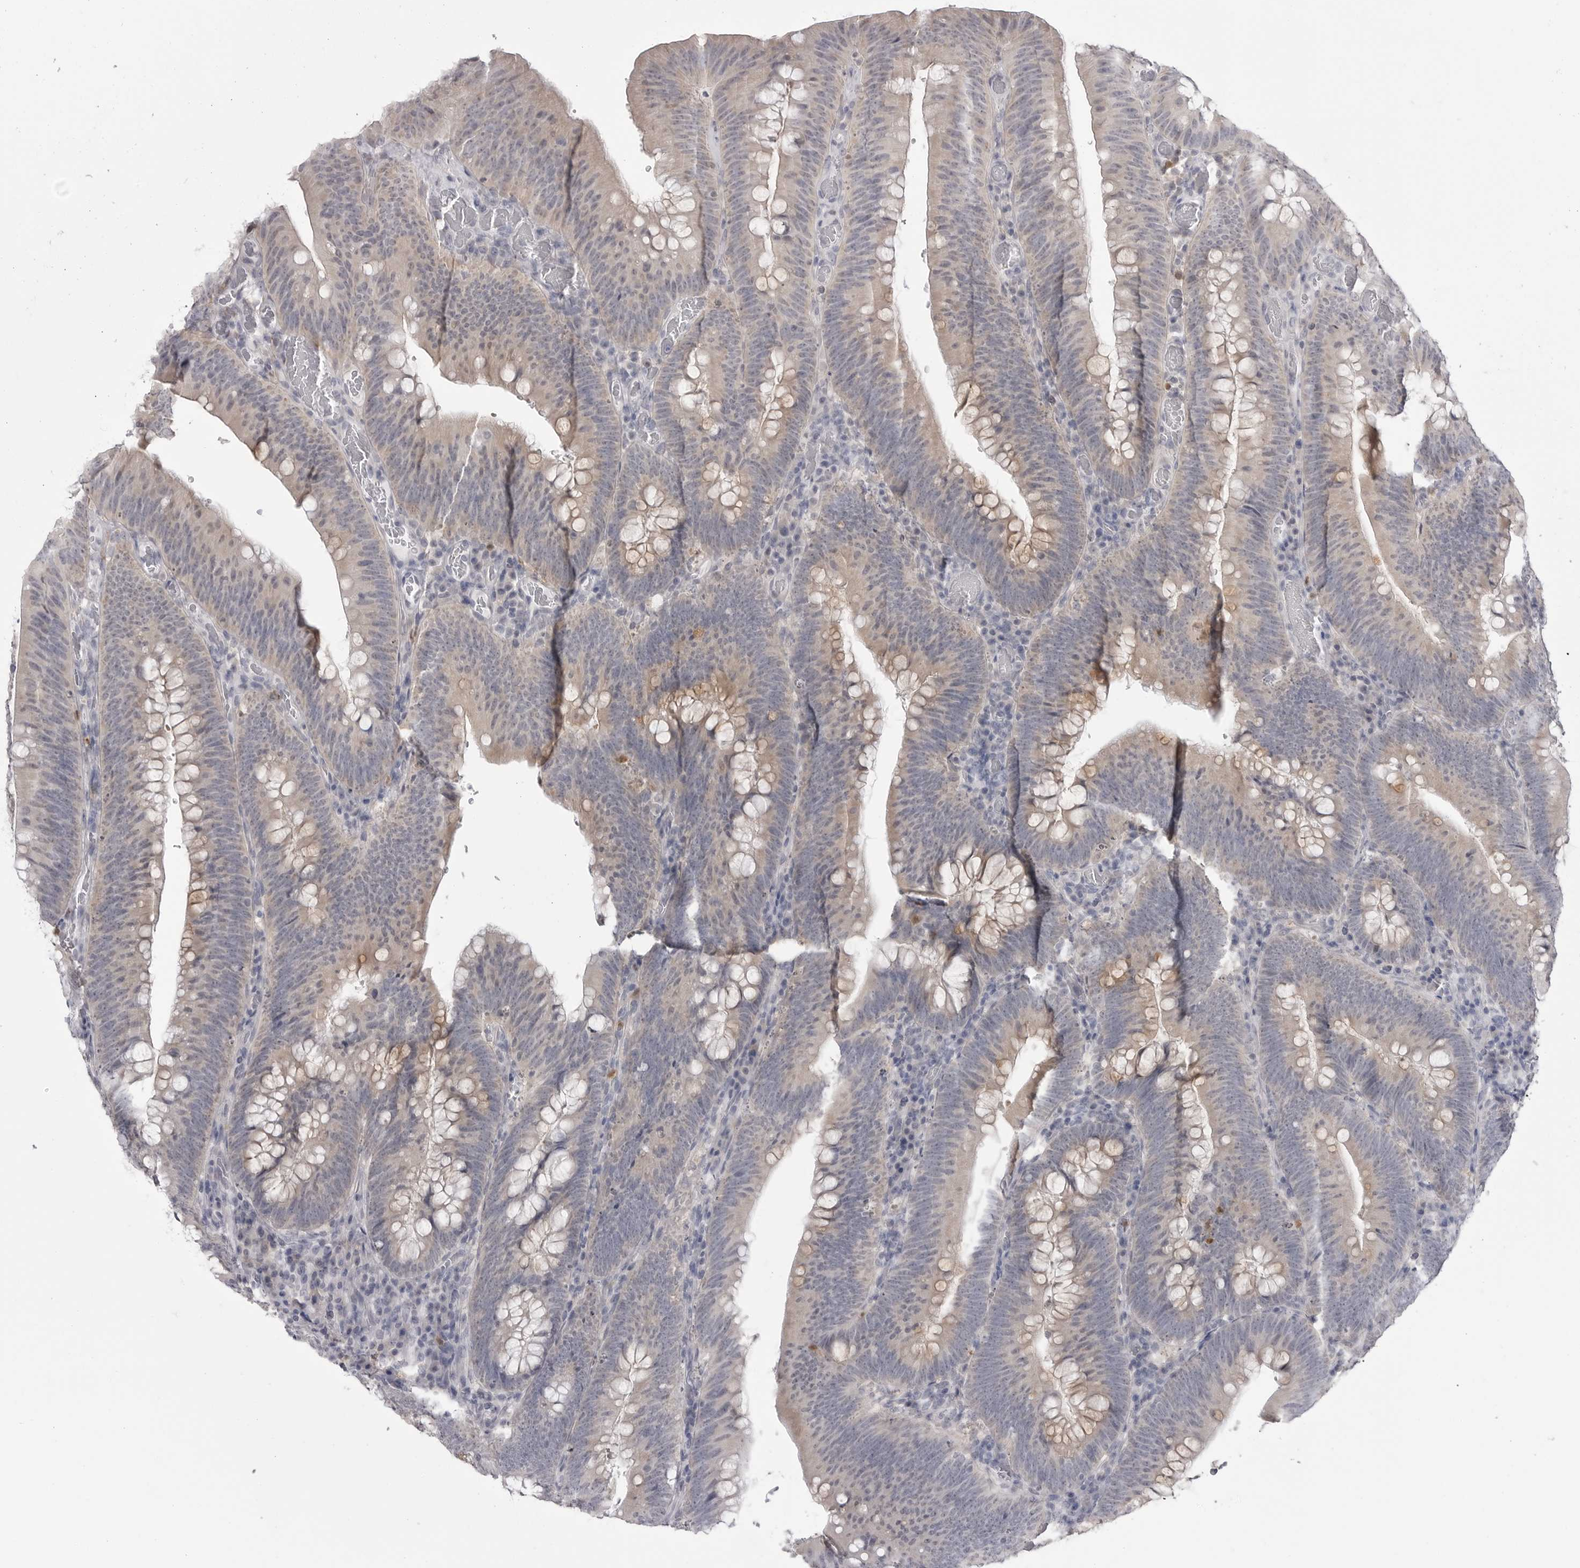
{"staining": {"intensity": "weak", "quantity": "25%-75%", "location": "cytoplasmic/membranous"}, "tissue": "colorectal cancer", "cell_type": "Tumor cells", "image_type": "cancer", "snomed": [{"axis": "morphology", "description": "Normal tissue, NOS"}, {"axis": "topography", "description": "Colon"}], "caption": "A brown stain labels weak cytoplasmic/membranous expression of a protein in human colorectal cancer tumor cells. The staining was performed using DAB to visualize the protein expression in brown, while the nuclei were stained in blue with hematoxylin (Magnification: 20x).", "gene": "STAP2", "patient": {"sex": "female", "age": 82}}